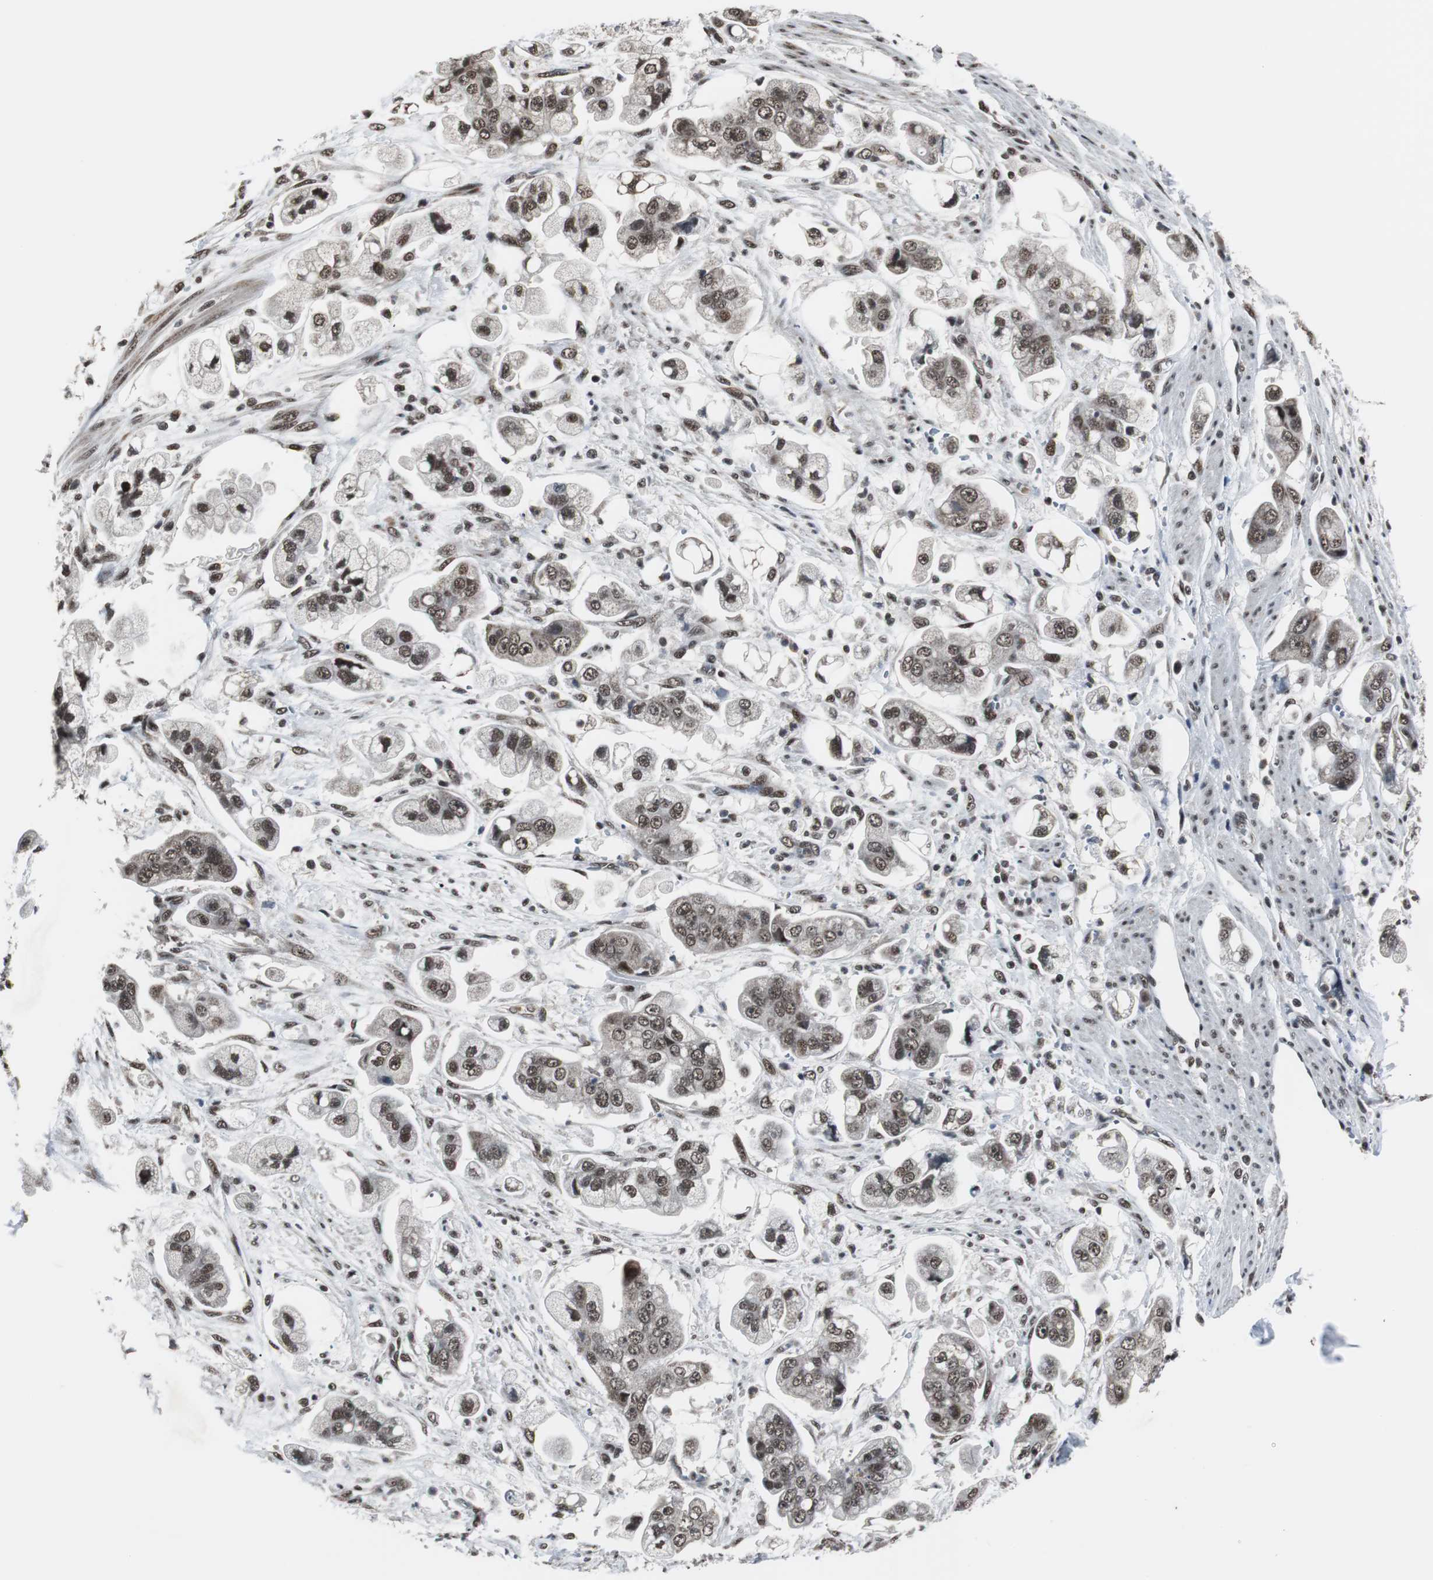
{"staining": {"intensity": "strong", "quantity": ">75%", "location": "nuclear"}, "tissue": "stomach cancer", "cell_type": "Tumor cells", "image_type": "cancer", "snomed": [{"axis": "morphology", "description": "Adenocarcinoma, NOS"}, {"axis": "topography", "description": "Stomach"}], "caption": "Tumor cells demonstrate high levels of strong nuclear staining in about >75% of cells in human stomach cancer (adenocarcinoma).", "gene": "CDK9", "patient": {"sex": "male", "age": 62}}